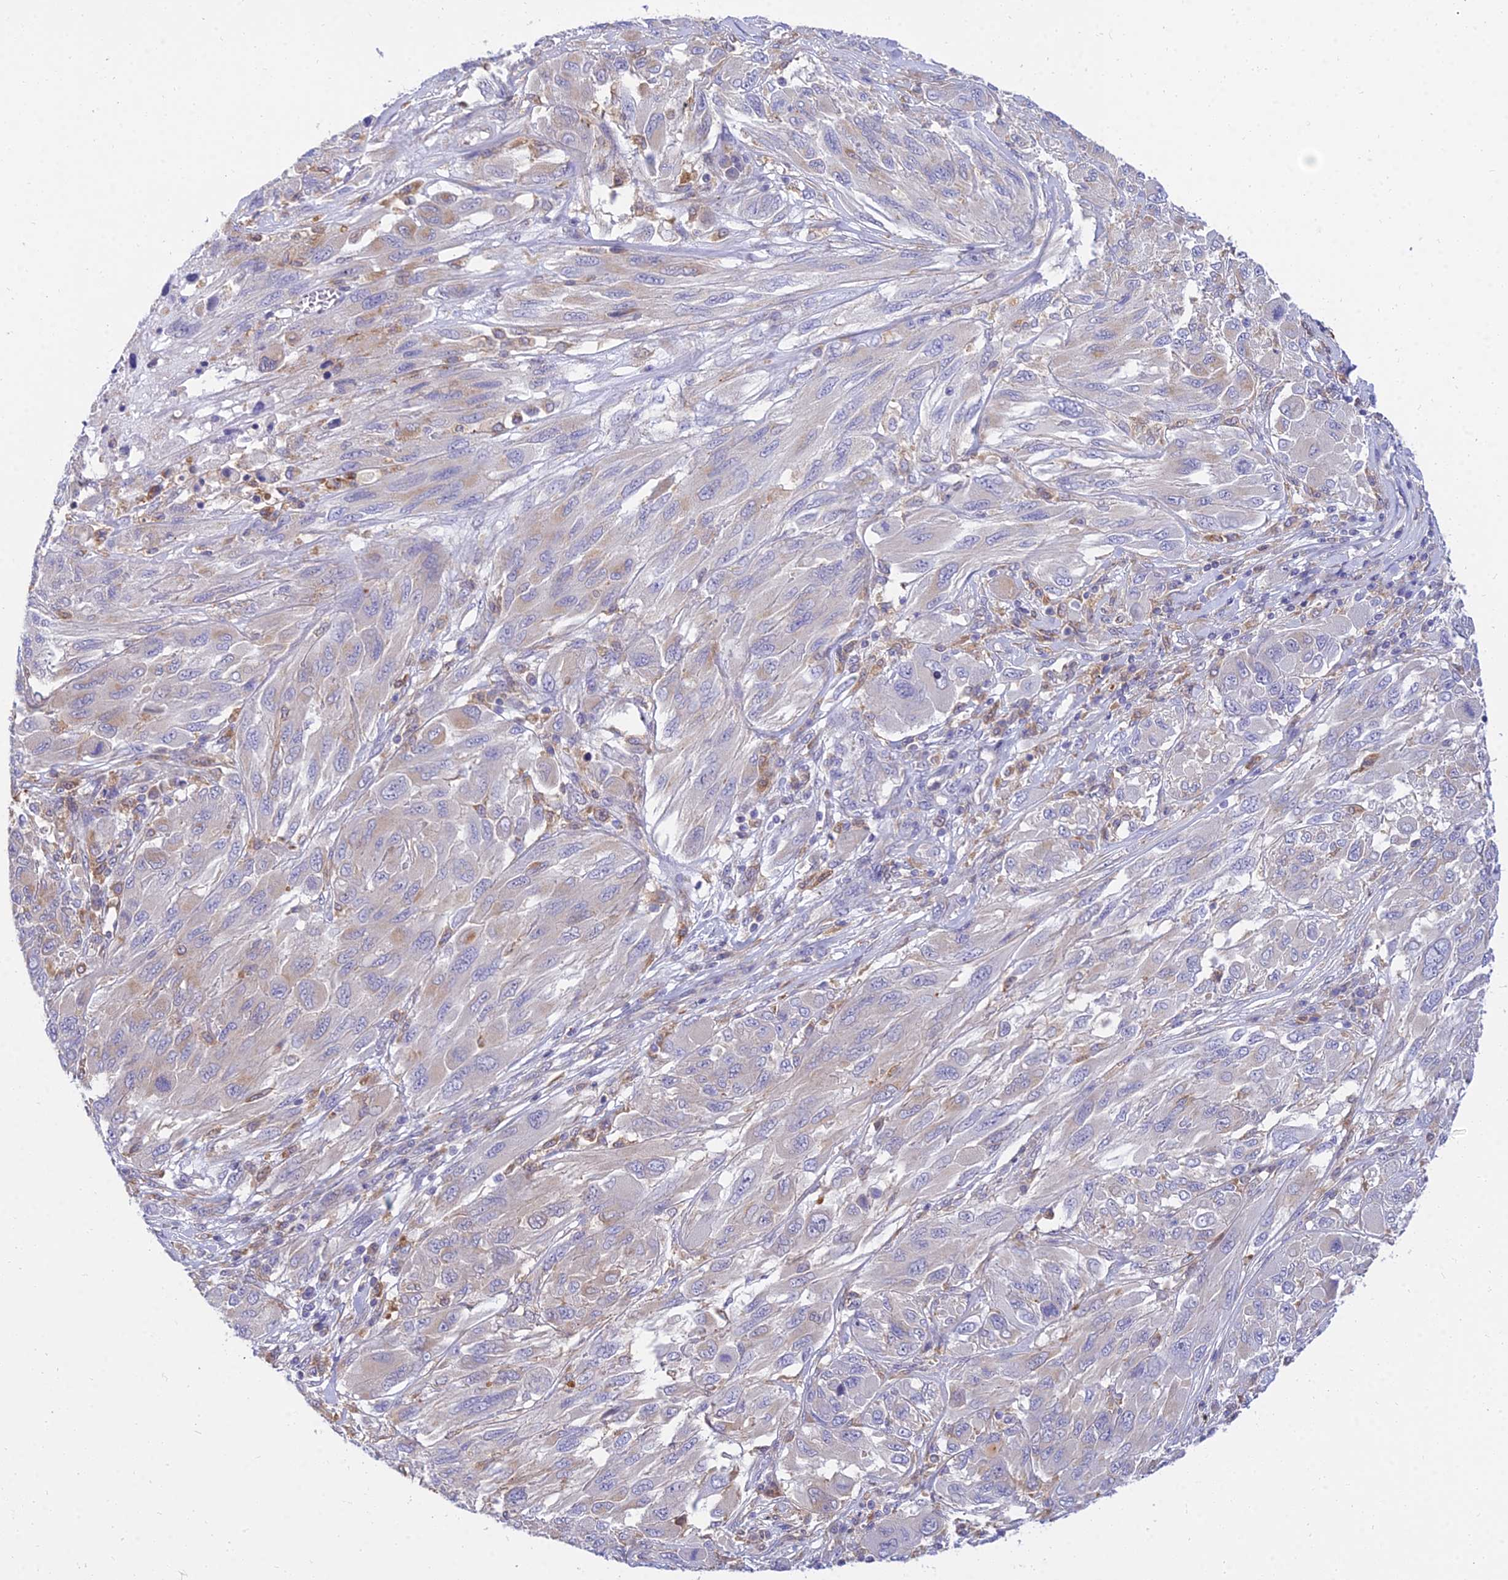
{"staining": {"intensity": "negative", "quantity": "none", "location": "none"}, "tissue": "melanoma", "cell_type": "Tumor cells", "image_type": "cancer", "snomed": [{"axis": "morphology", "description": "Malignant melanoma, NOS"}, {"axis": "topography", "description": "Skin"}], "caption": "Tumor cells are negative for protein expression in human malignant melanoma. (Immunohistochemistry (ihc), brightfield microscopy, high magnification).", "gene": "ARL8B", "patient": {"sex": "female", "age": 91}}